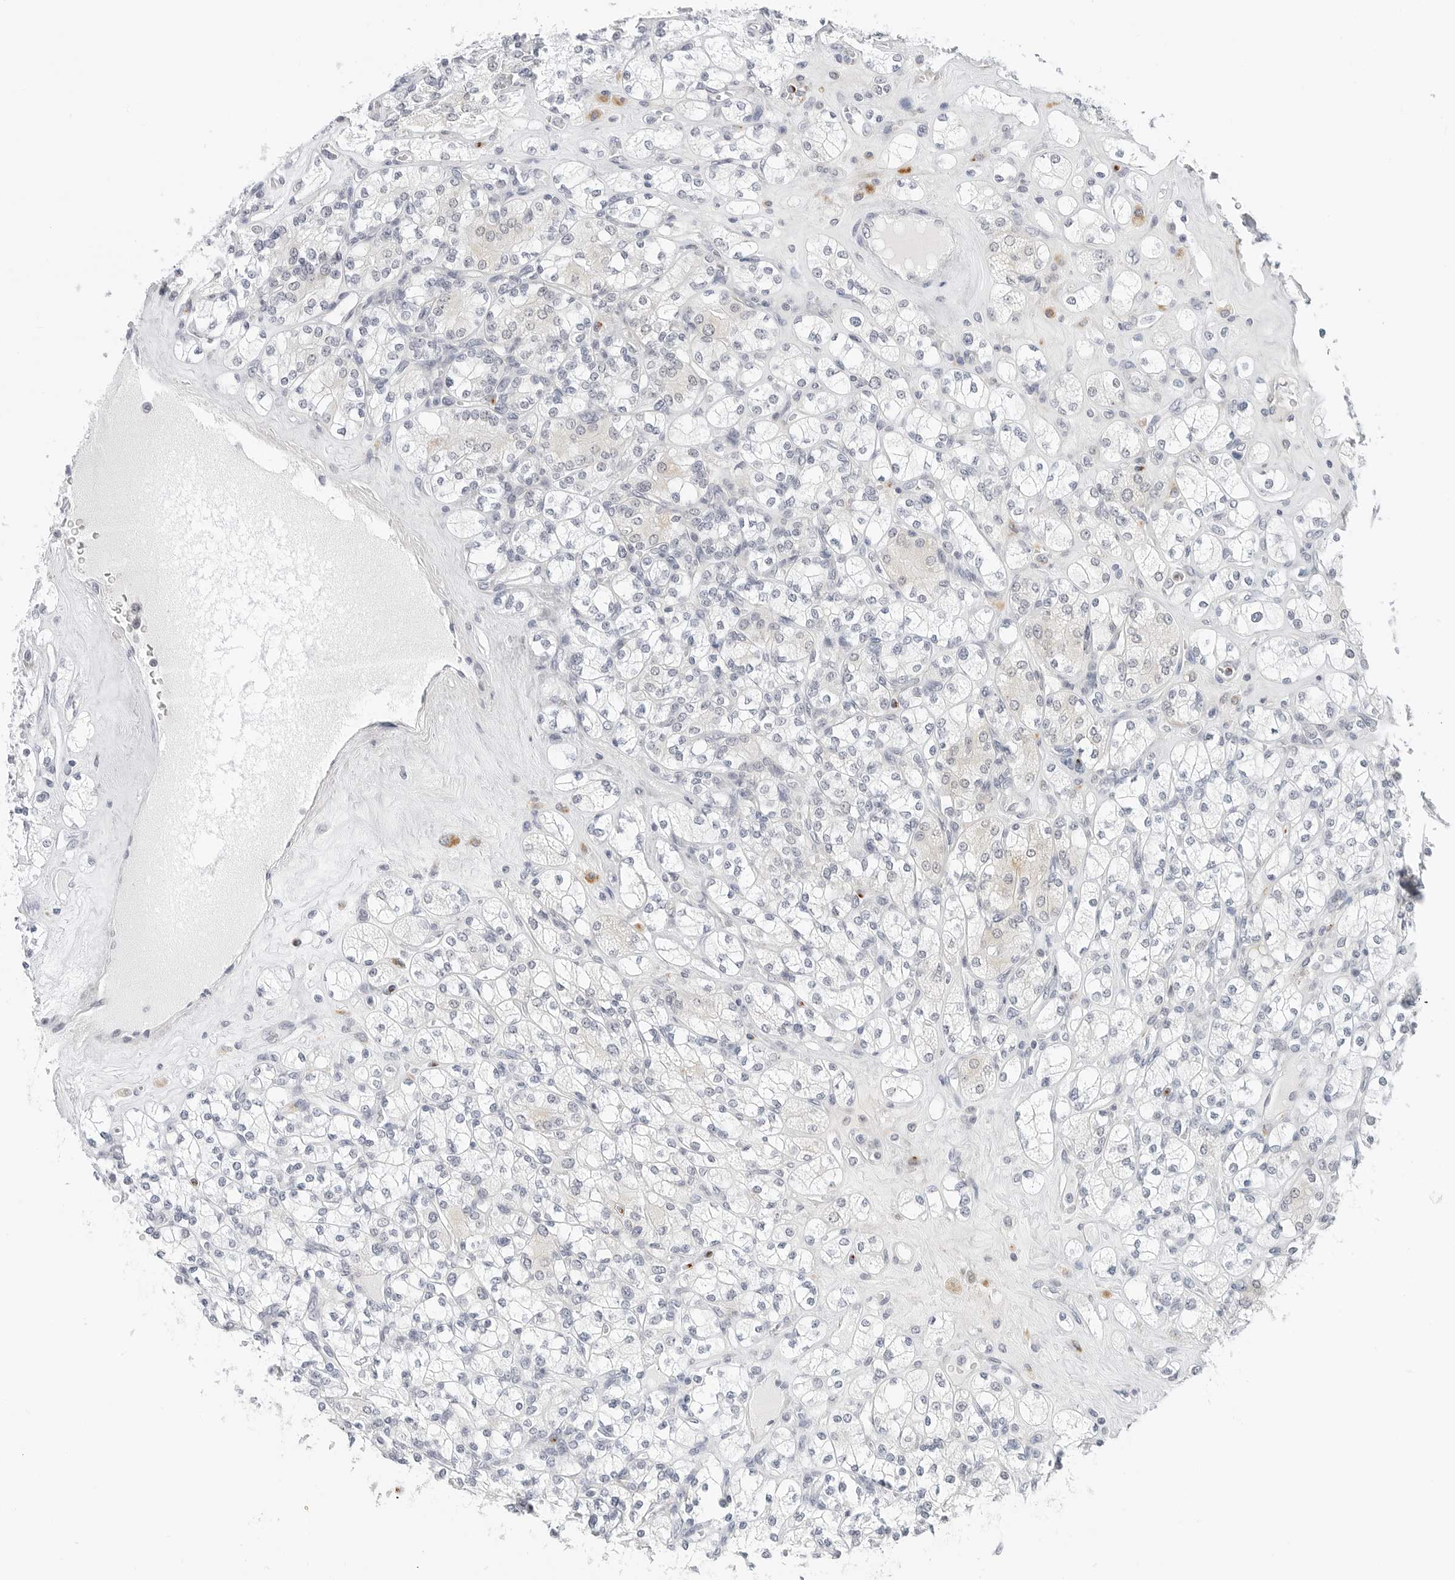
{"staining": {"intensity": "negative", "quantity": "none", "location": "none"}, "tissue": "renal cancer", "cell_type": "Tumor cells", "image_type": "cancer", "snomed": [{"axis": "morphology", "description": "Adenocarcinoma, NOS"}, {"axis": "topography", "description": "Kidney"}], "caption": "Immunohistochemistry histopathology image of renal cancer (adenocarcinoma) stained for a protein (brown), which displays no staining in tumor cells.", "gene": "TSEN2", "patient": {"sex": "male", "age": 77}}